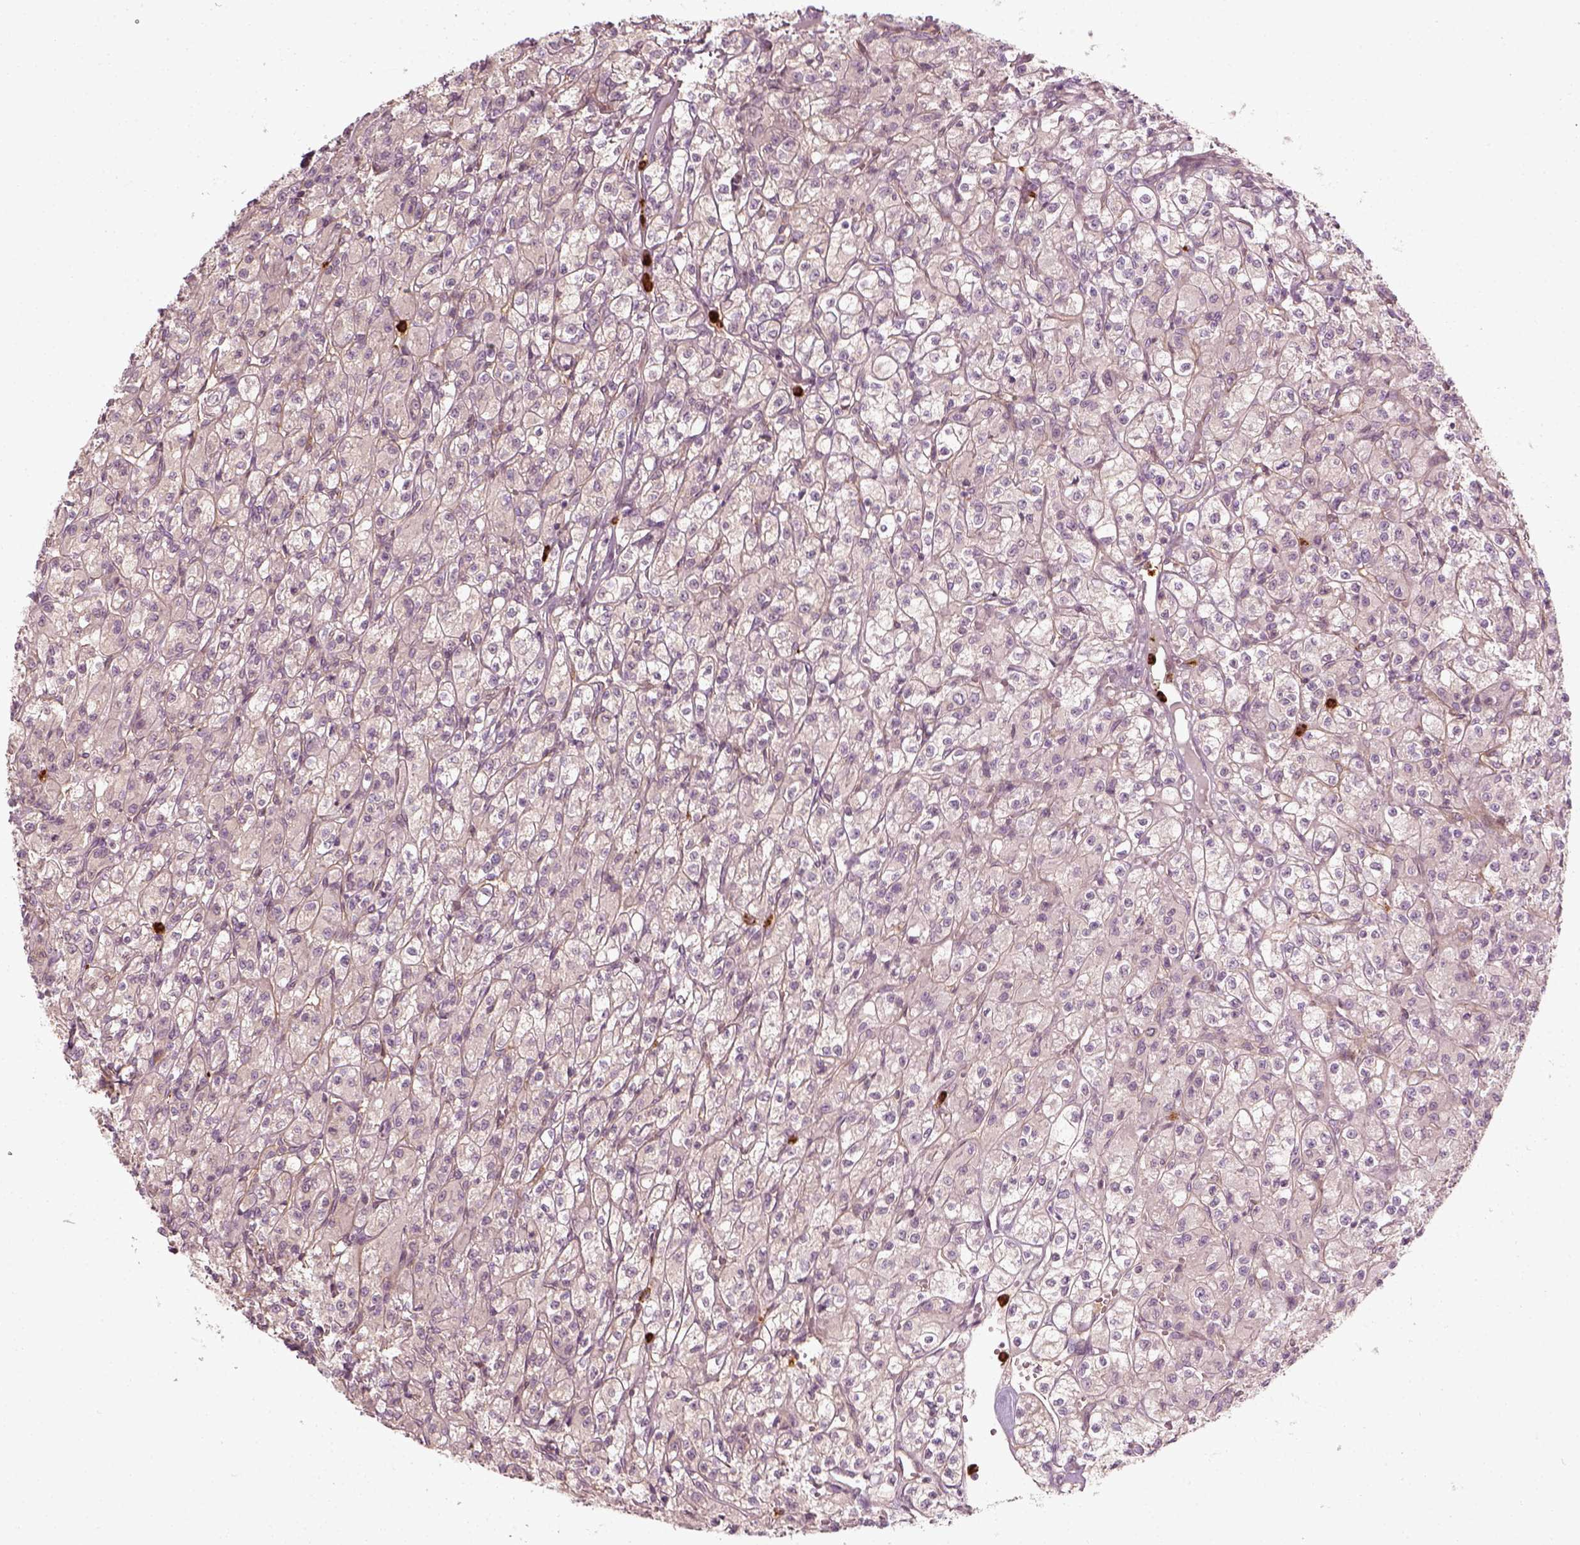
{"staining": {"intensity": "negative", "quantity": "none", "location": "none"}, "tissue": "renal cancer", "cell_type": "Tumor cells", "image_type": "cancer", "snomed": [{"axis": "morphology", "description": "Adenocarcinoma, NOS"}, {"axis": "topography", "description": "Kidney"}], "caption": "The immunohistochemistry histopathology image has no significant positivity in tumor cells of renal adenocarcinoma tissue.", "gene": "NPTN", "patient": {"sex": "female", "age": 70}}